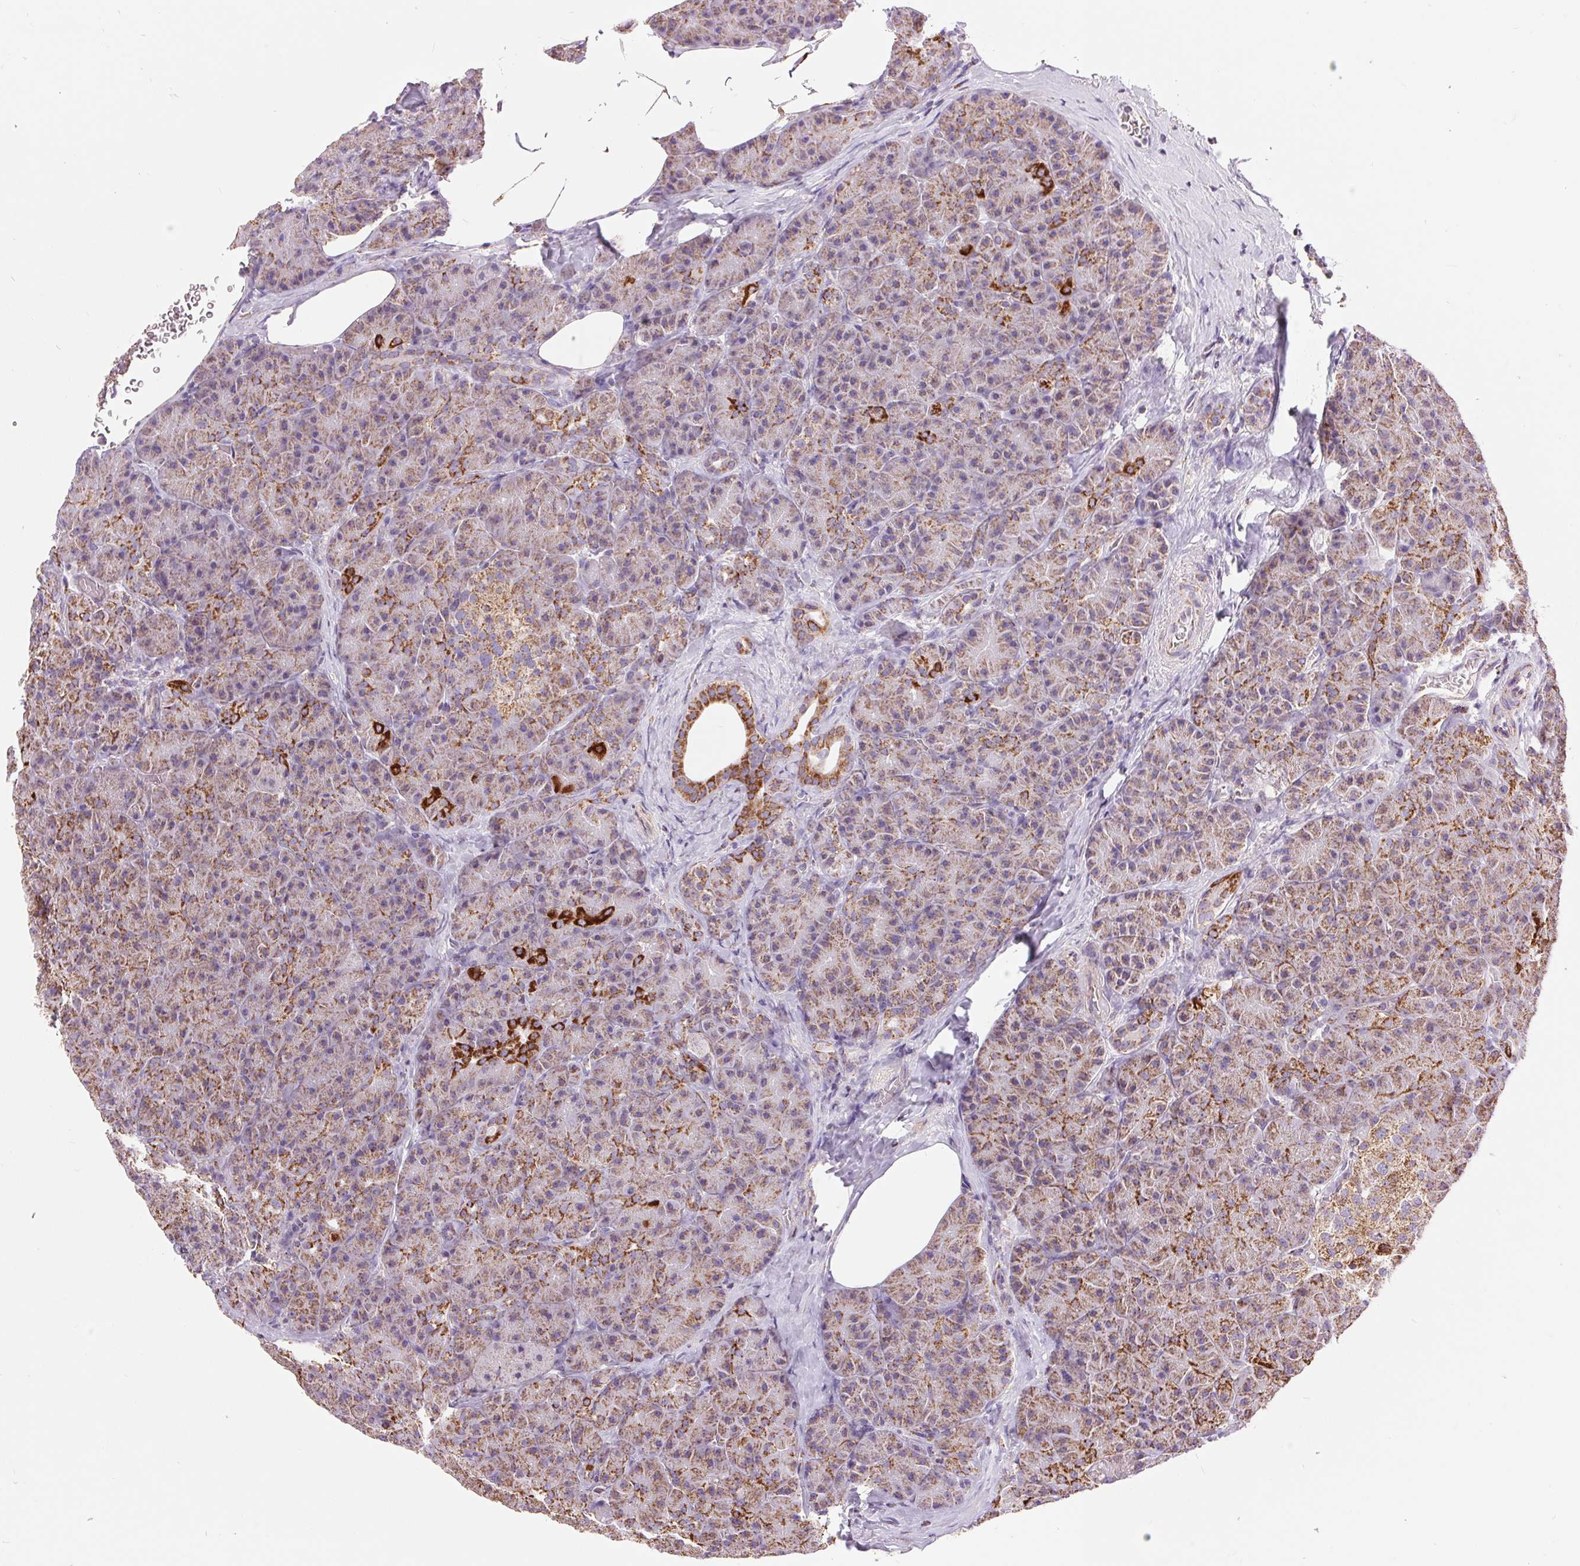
{"staining": {"intensity": "strong", "quantity": "25%-75%", "location": "cytoplasmic/membranous"}, "tissue": "pancreas", "cell_type": "Exocrine glandular cells", "image_type": "normal", "snomed": [{"axis": "morphology", "description": "Normal tissue, NOS"}, {"axis": "topography", "description": "Pancreas"}], "caption": "Brown immunohistochemical staining in normal human pancreas reveals strong cytoplasmic/membranous positivity in approximately 25%-75% of exocrine glandular cells.", "gene": "ATP5PB", "patient": {"sex": "male", "age": 57}}